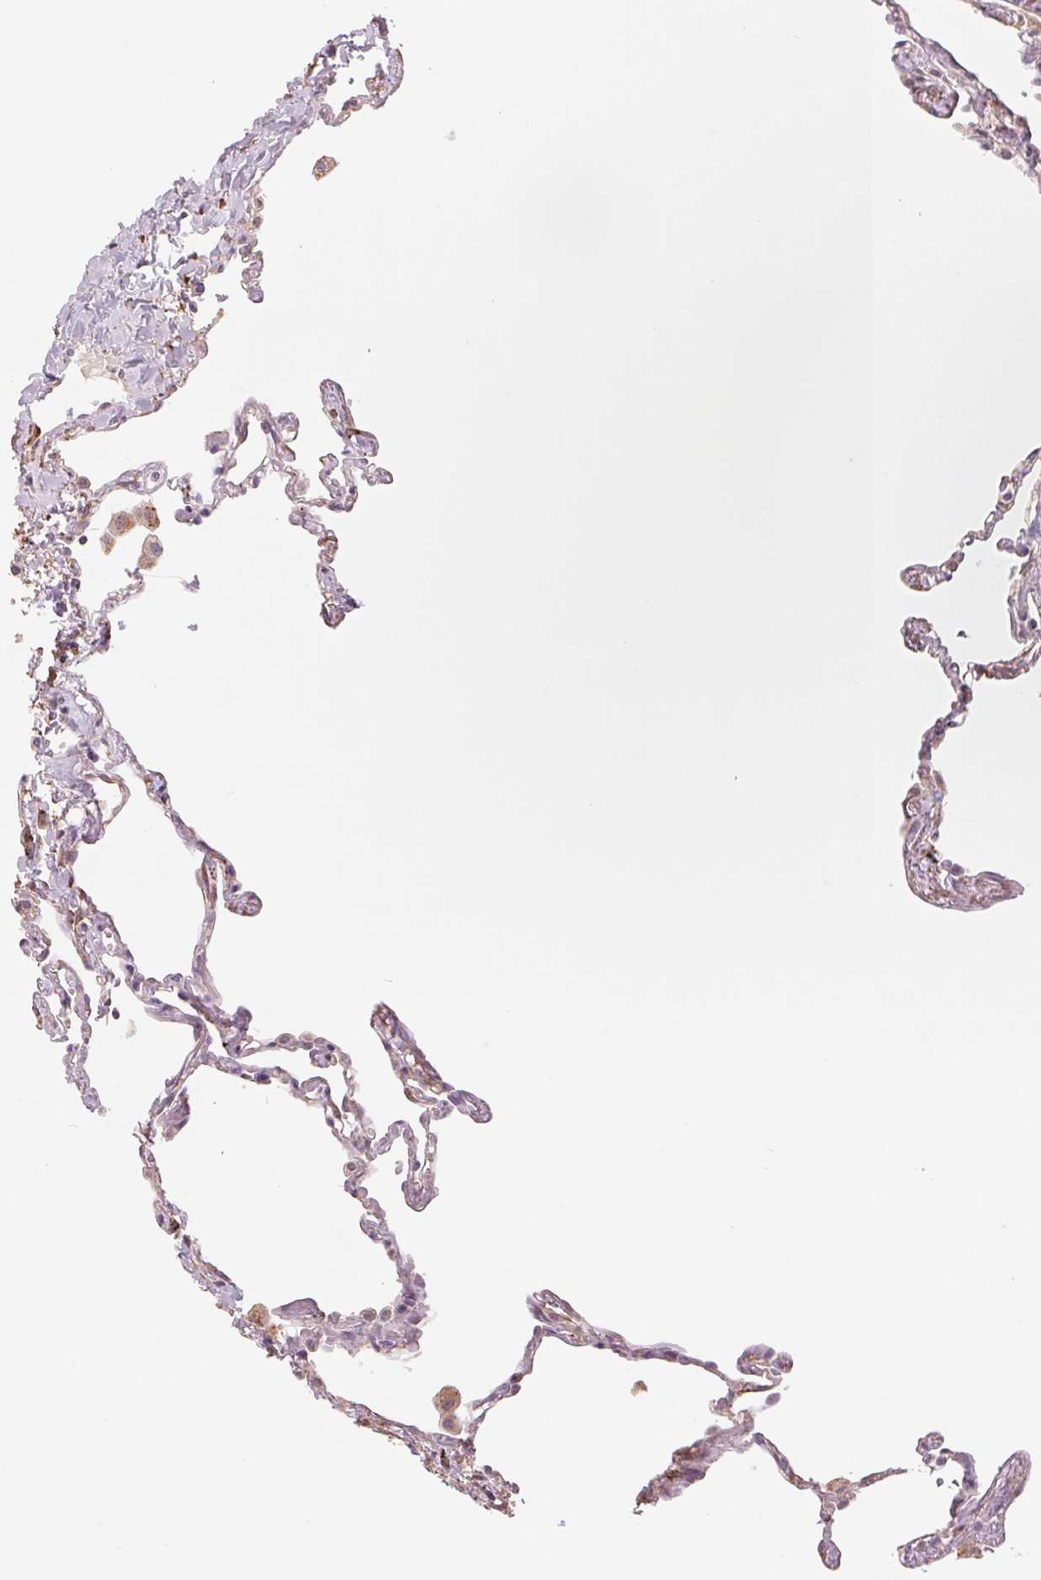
{"staining": {"intensity": "weak", "quantity": "<25%", "location": "cytoplasmic/membranous,nuclear"}, "tissue": "lung", "cell_type": "Alveolar cells", "image_type": "normal", "snomed": [{"axis": "morphology", "description": "Normal tissue, NOS"}, {"axis": "topography", "description": "Lung"}], "caption": "DAB (3,3'-diaminobenzidine) immunohistochemical staining of benign lung displays no significant staining in alveolar cells. (Immunohistochemistry (ihc), brightfield microscopy, high magnification).", "gene": "FKBP10", "patient": {"sex": "female", "age": 67}}